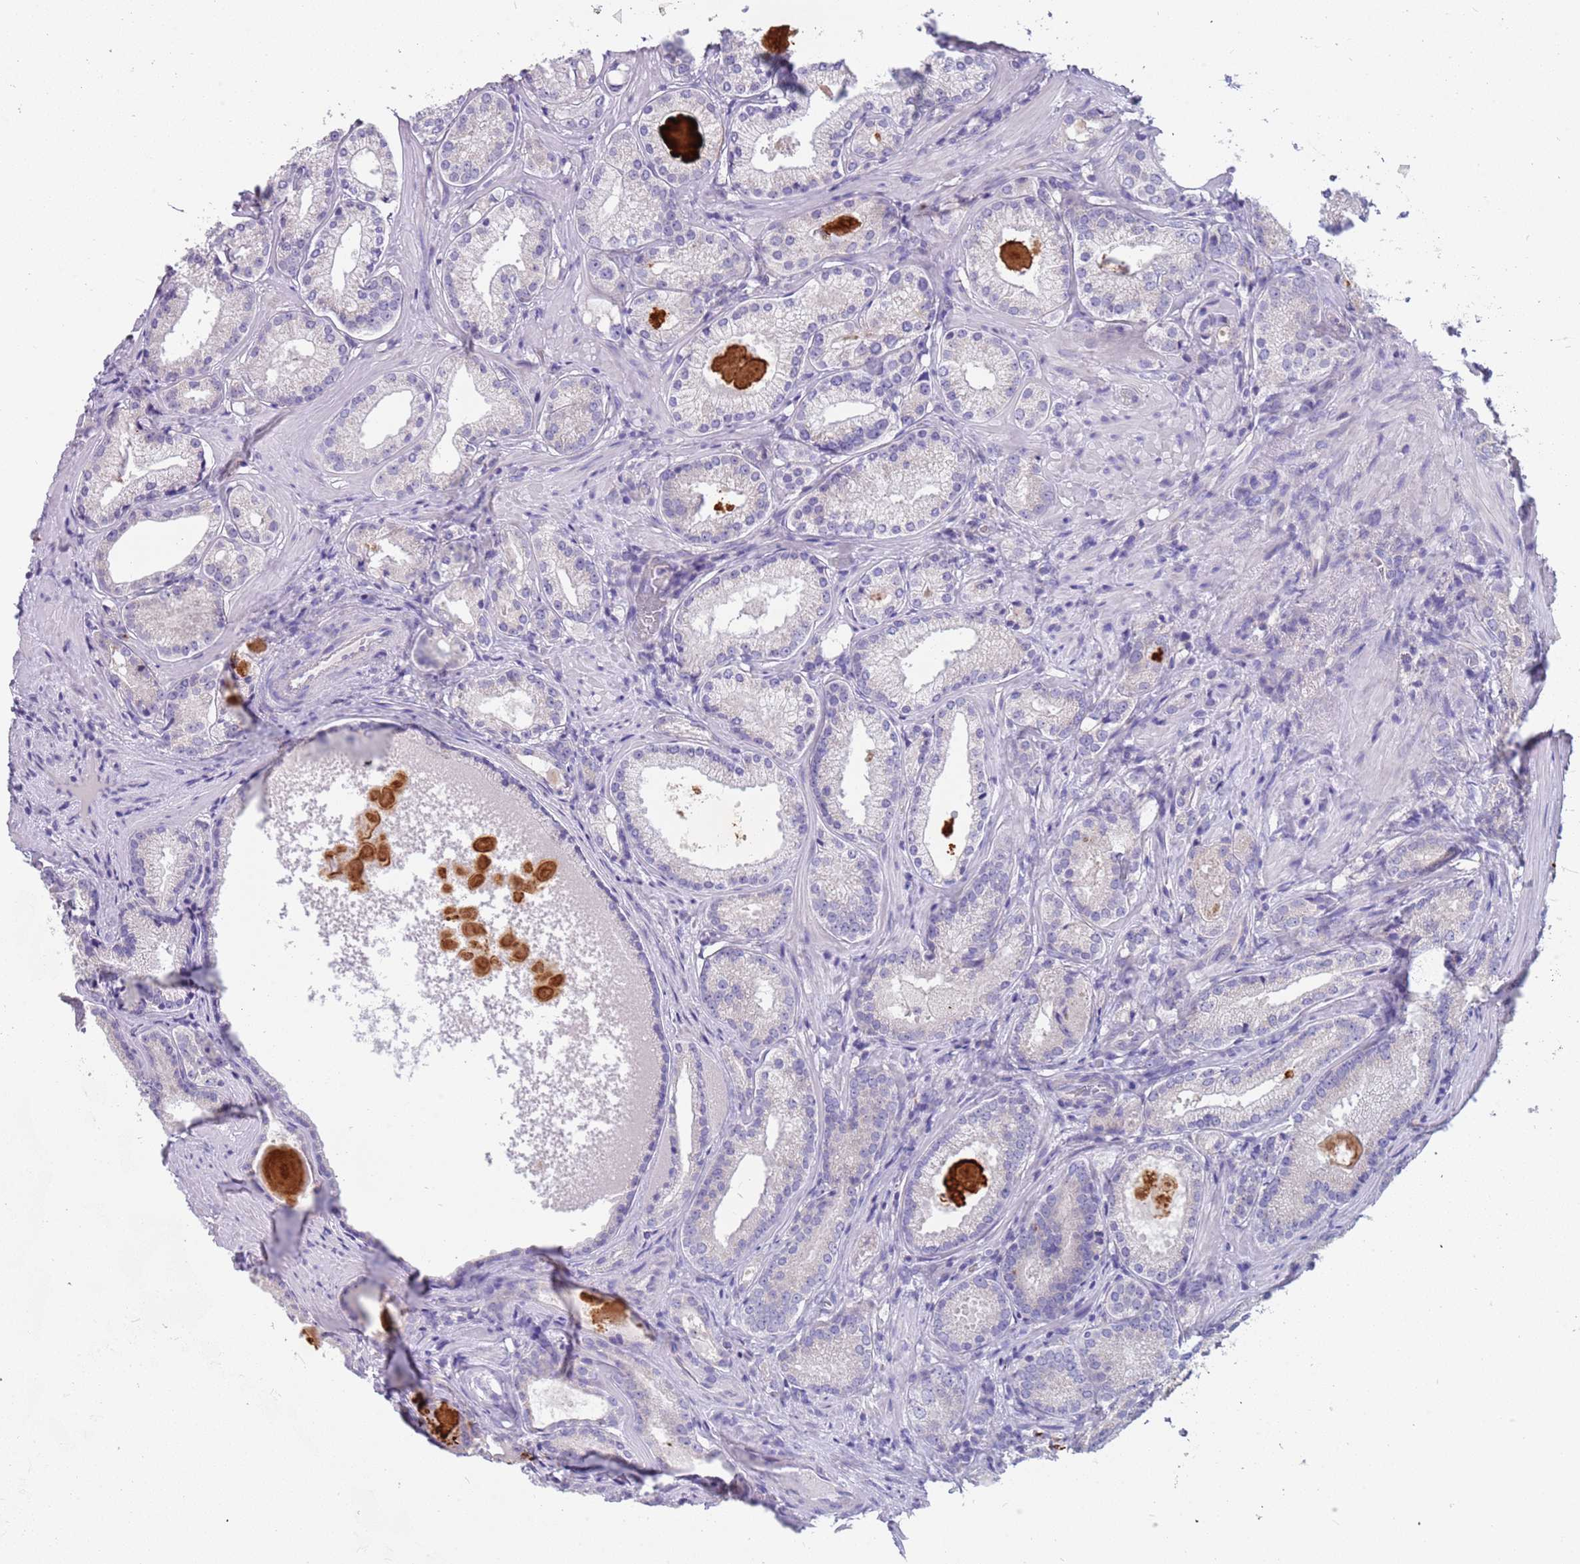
{"staining": {"intensity": "negative", "quantity": "none", "location": "none"}, "tissue": "prostate cancer", "cell_type": "Tumor cells", "image_type": "cancer", "snomed": [{"axis": "morphology", "description": "Adenocarcinoma, Low grade"}, {"axis": "topography", "description": "Prostate"}], "caption": "Immunohistochemistry micrograph of neoplastic tissue: prostate cancer stained with DAB (3,3'-diaminobenzidine) shows no significant protein staining in tumor cells.", "gene": "RHCG", "patient": {"sex": "male", "age": 57}}